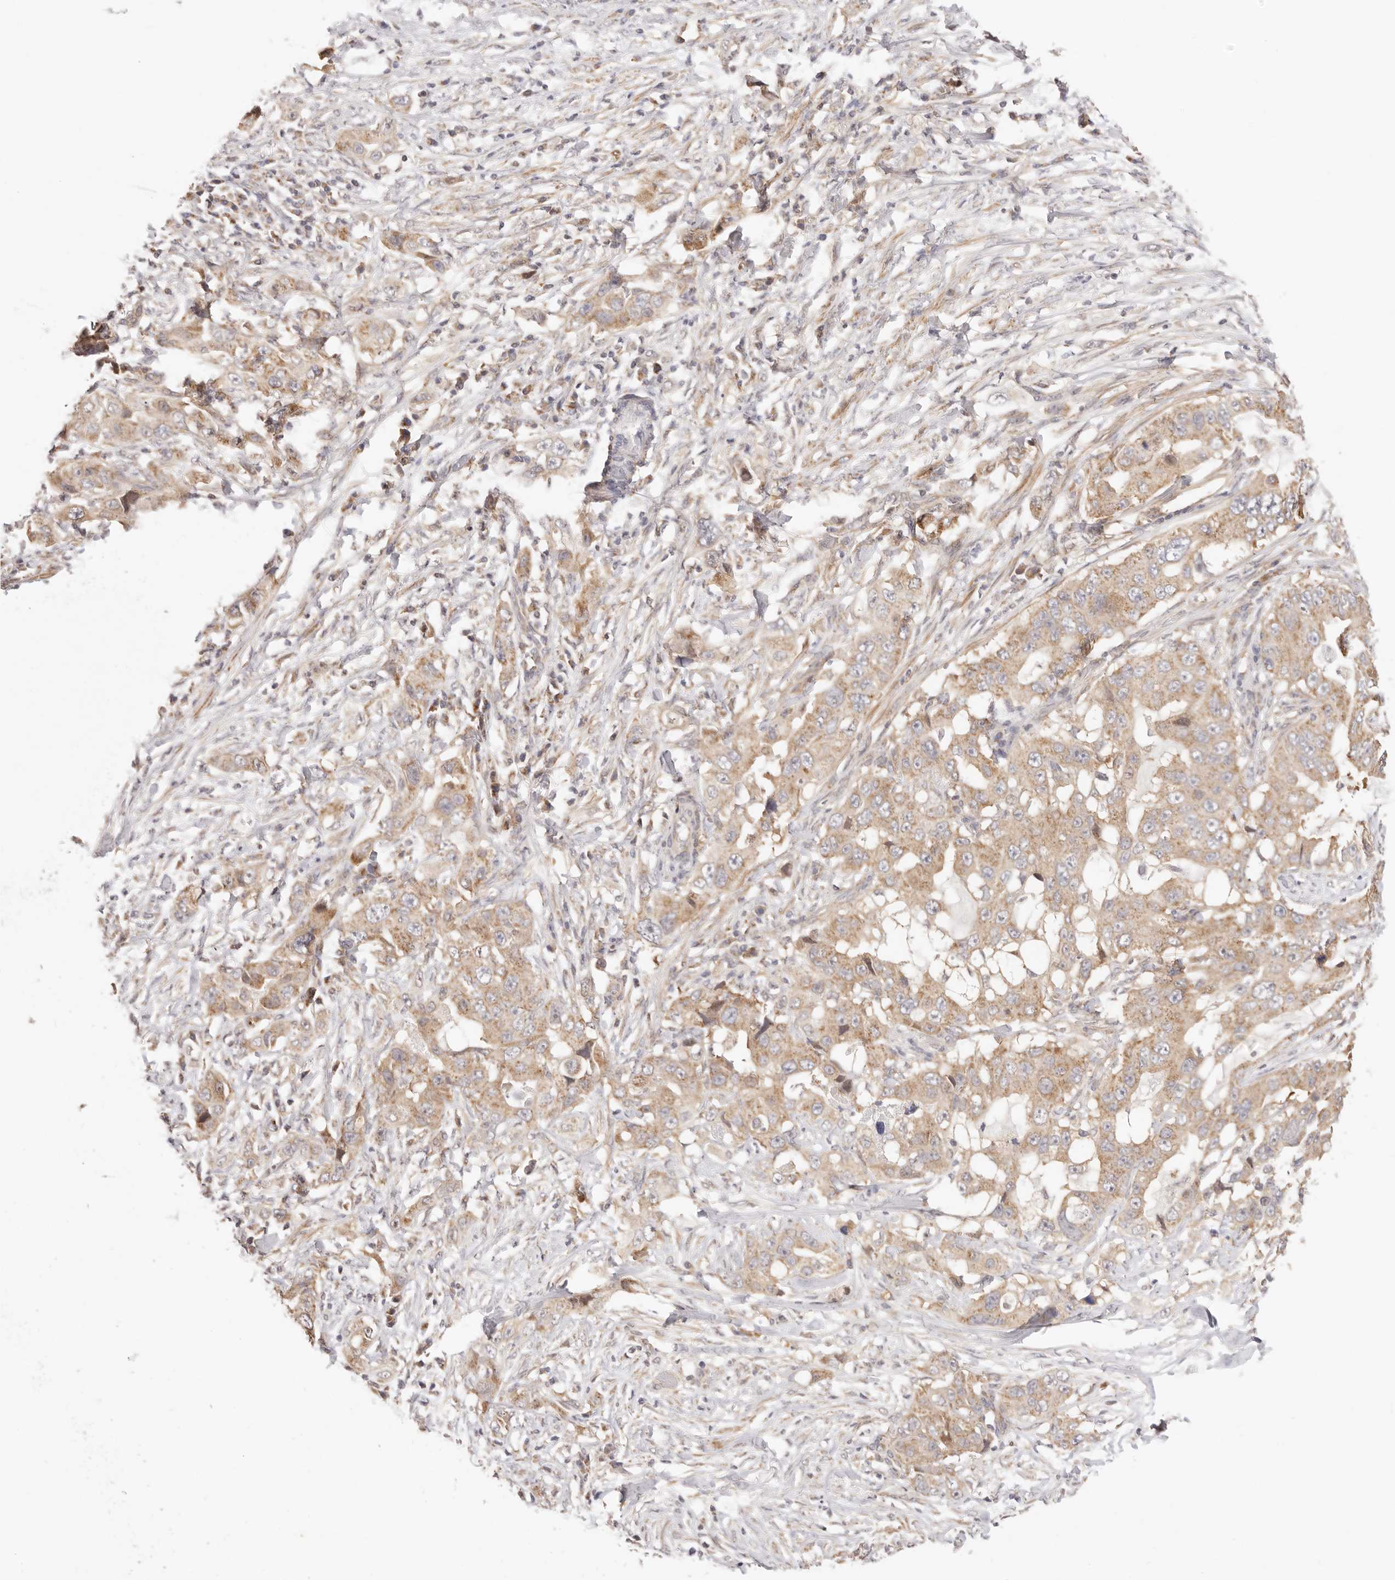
{"staining": {"intensity": "moderate", "quantity": ">75%", "location": "cytoplasmic/membranous"}, "tissue": "lung cancer", "cell_type": "Tumor cells", "image_type": "cancer", "snomed": [{"axis": "morphology", "description": "Adenocarcinoma, NOS"}, {"axis": "topography", "description": "Lung"}], "caption": "Protein staining shows moderate cytoplasmic/membranous expression in approximately >75% of tumor cells in lung adenocarcinoma. The staining is performed using DAB (3,3'-diaminobenzidine) brown chromogen to label protein expression. The nuclei are counter-stained blue using hematoxylin.", "gene": "KCMF1", "patient": {"sex": "female", "age": 51}}